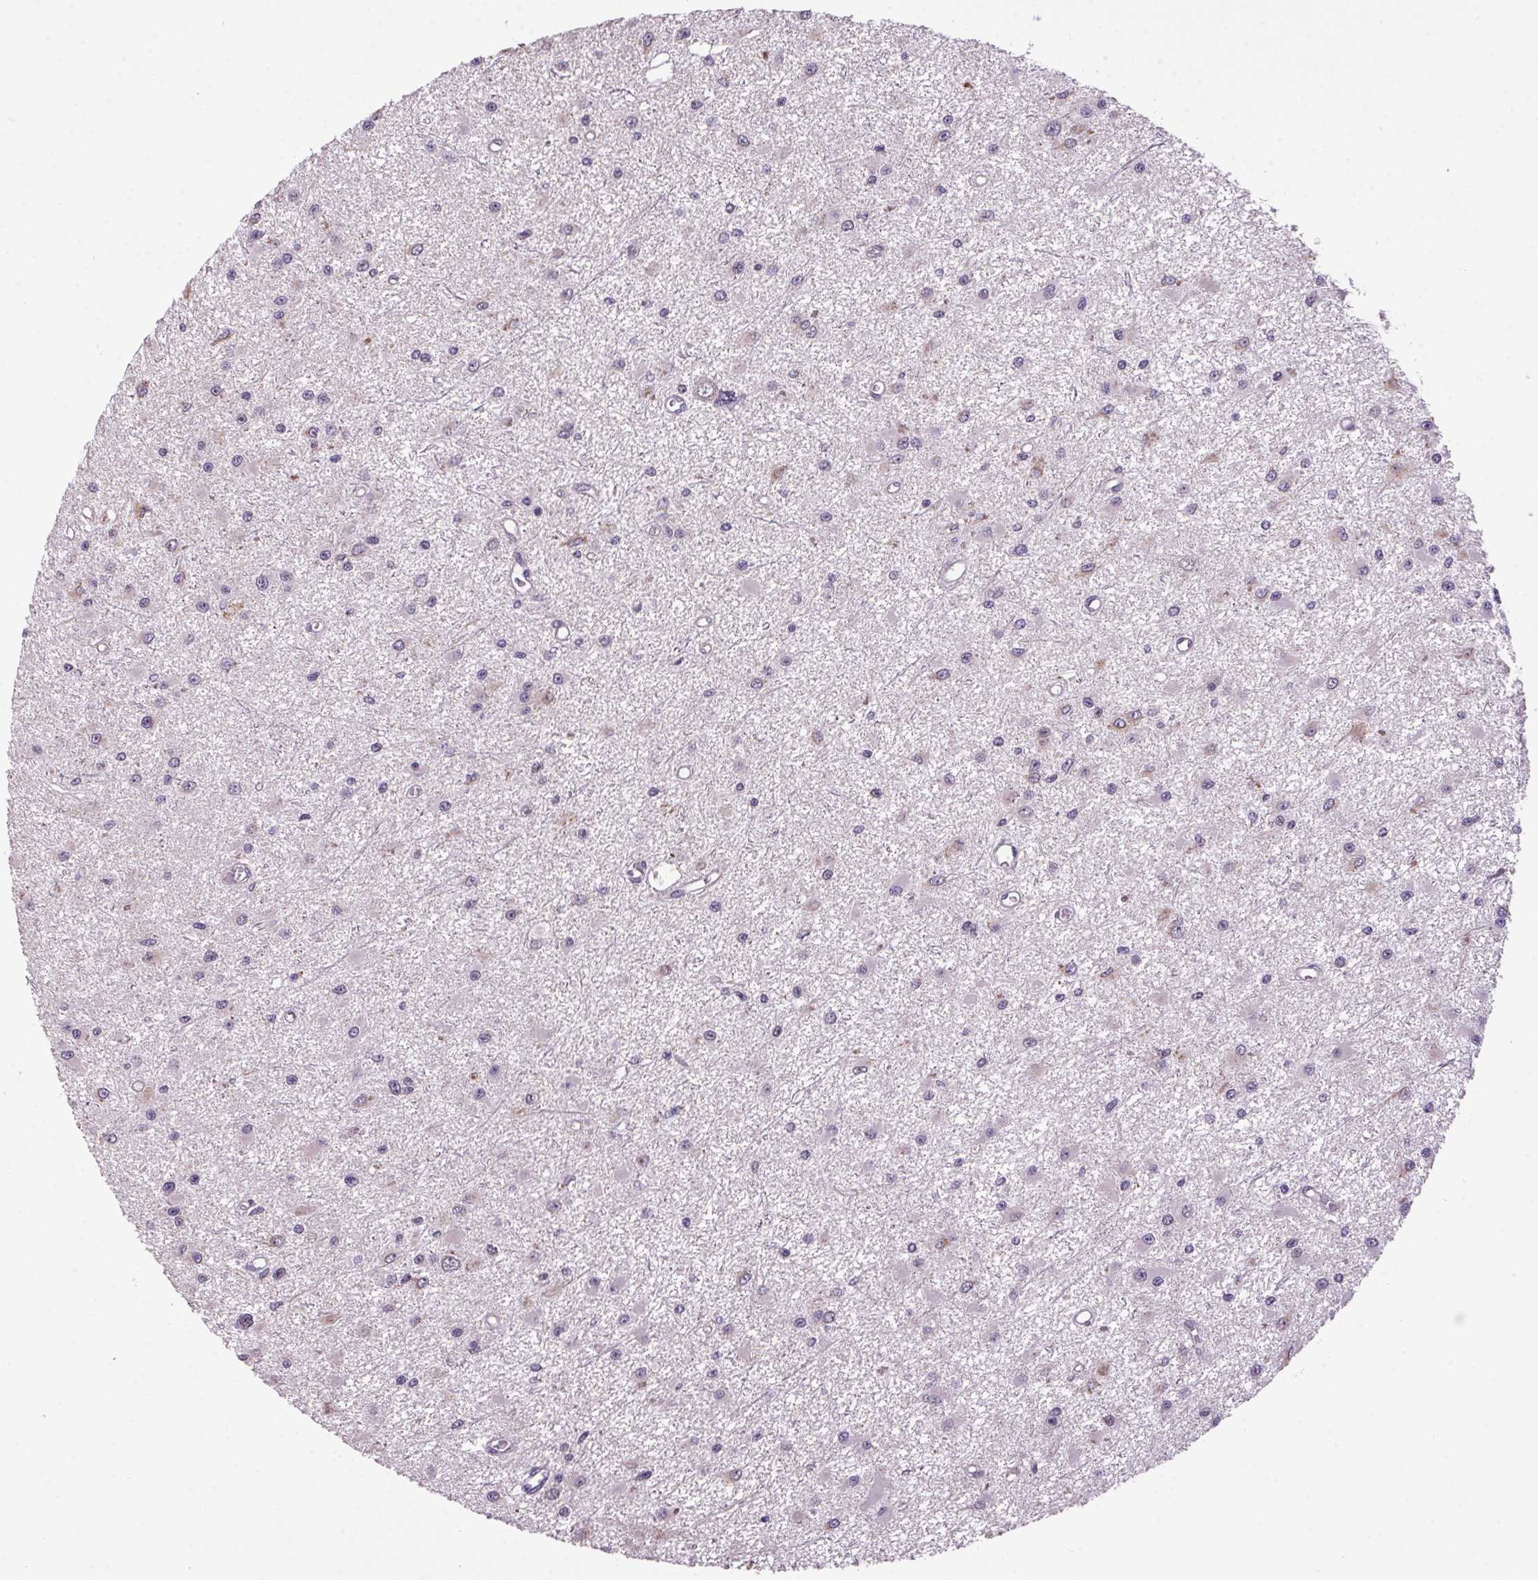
{"staining": {"intensity": "negative", "quantity": "none", "location": "none"}, "tissue": "glioma", "cell_type": "Tumor cells", "image_type": "cancer", "snomed": [{"axis": "morphology", "description": "Glioma, malignant, High grade"}, {"axis": "topography", "description": "Brain"}], "caption": "IHC of human glioma exhibits no staining in tumor cells. (DAB IHC with hematoxylin counter stain).", "gene": "AKR1E2", "patient": {"sex": "male", "age": 54}}